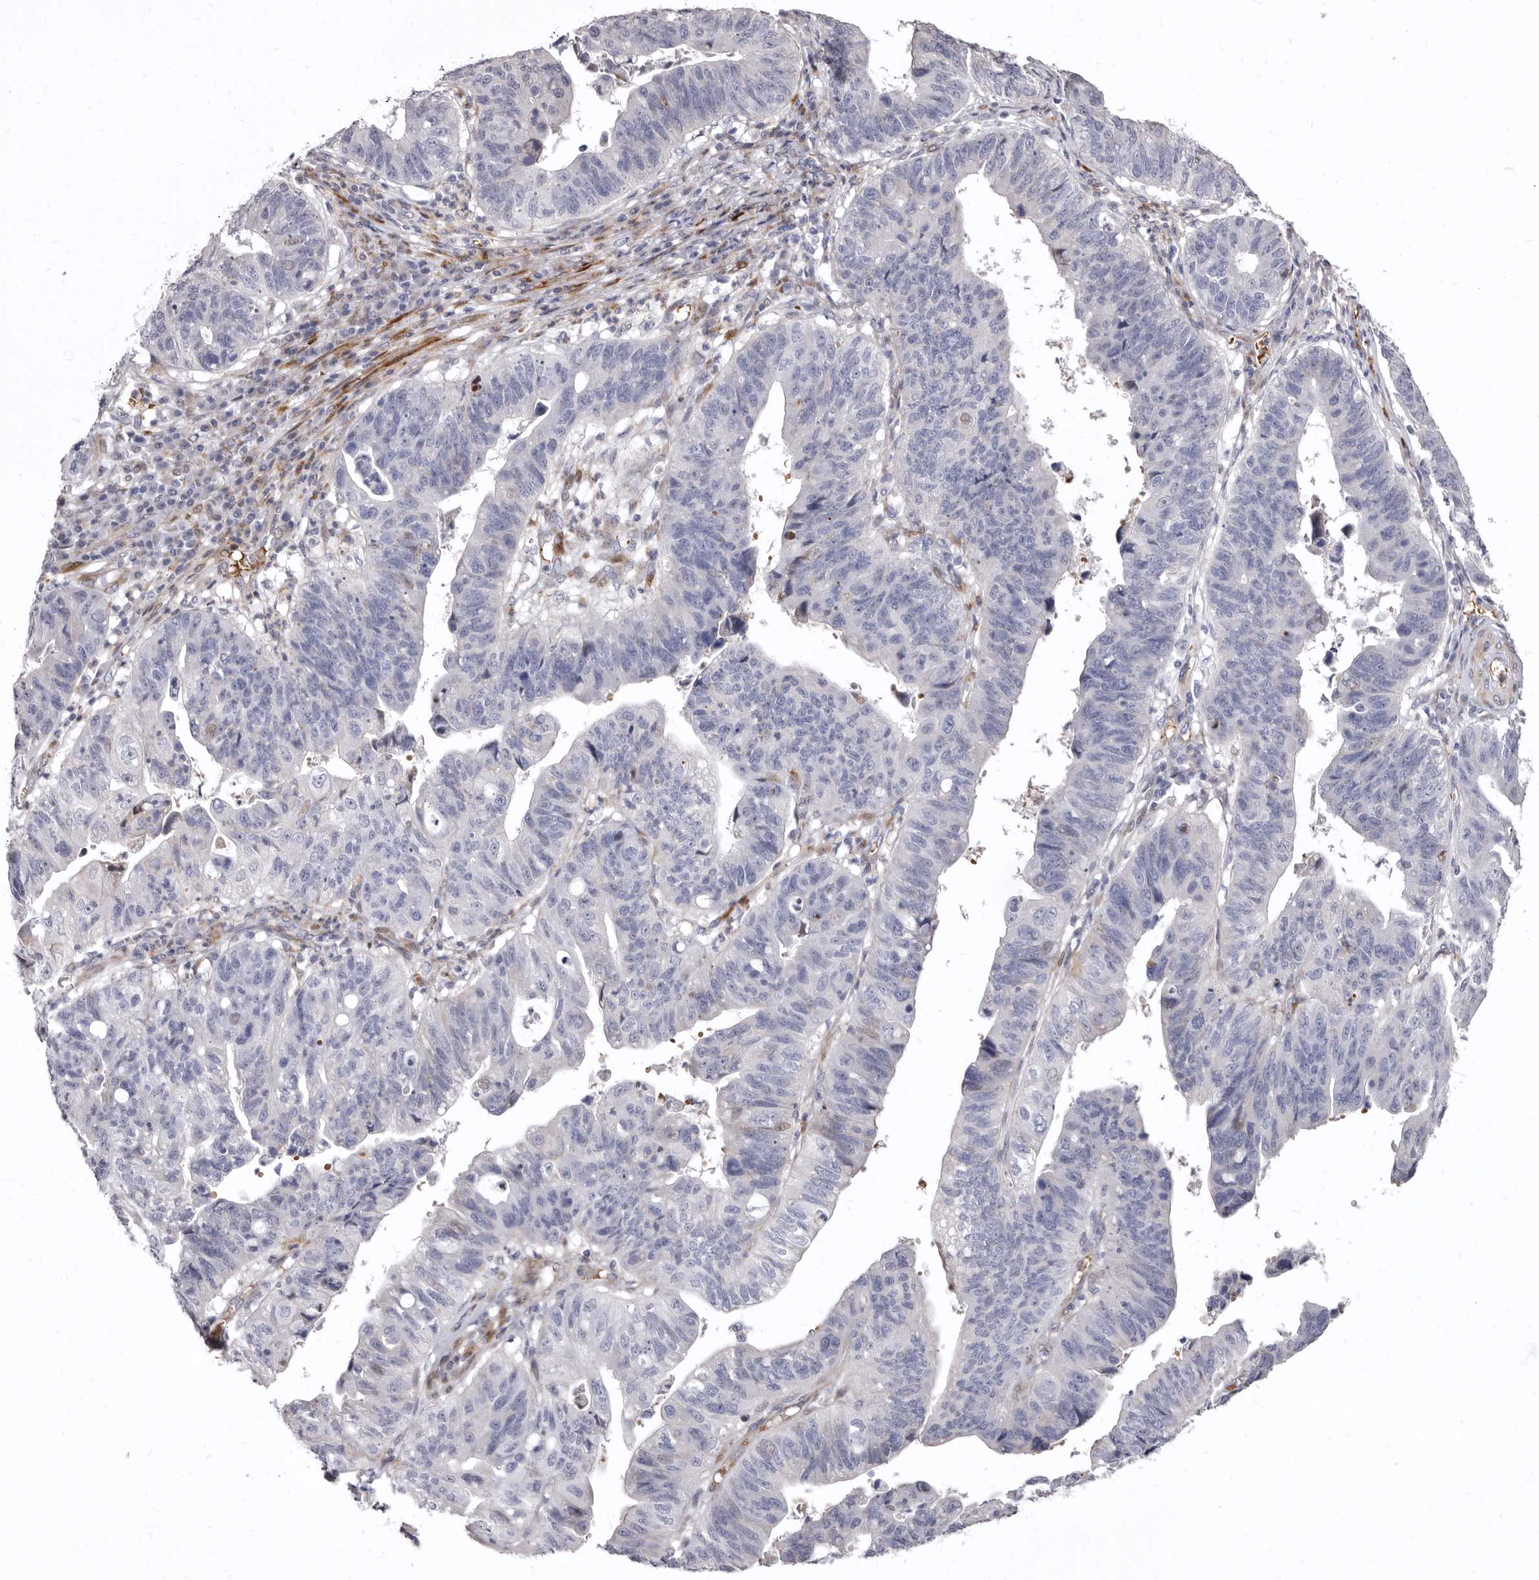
{"staining": {"intensity": "negative", "quantity": "none", "location": "none"}, "tissue": "stomach cancer", "cell_type": "Tumor cells", "image_type": "cancer", "snomed": [{"axis": "morphology", "description": "Adenocarcinoma, NOS"}, {"axis": "topography", "description": "Stomach"}], "caption": "Immunohistochemical staining of stomach cancer displays no significant staining in tumor cells.", "gene": "AIDA", "patient": {"sex": "male", "age": 59}}